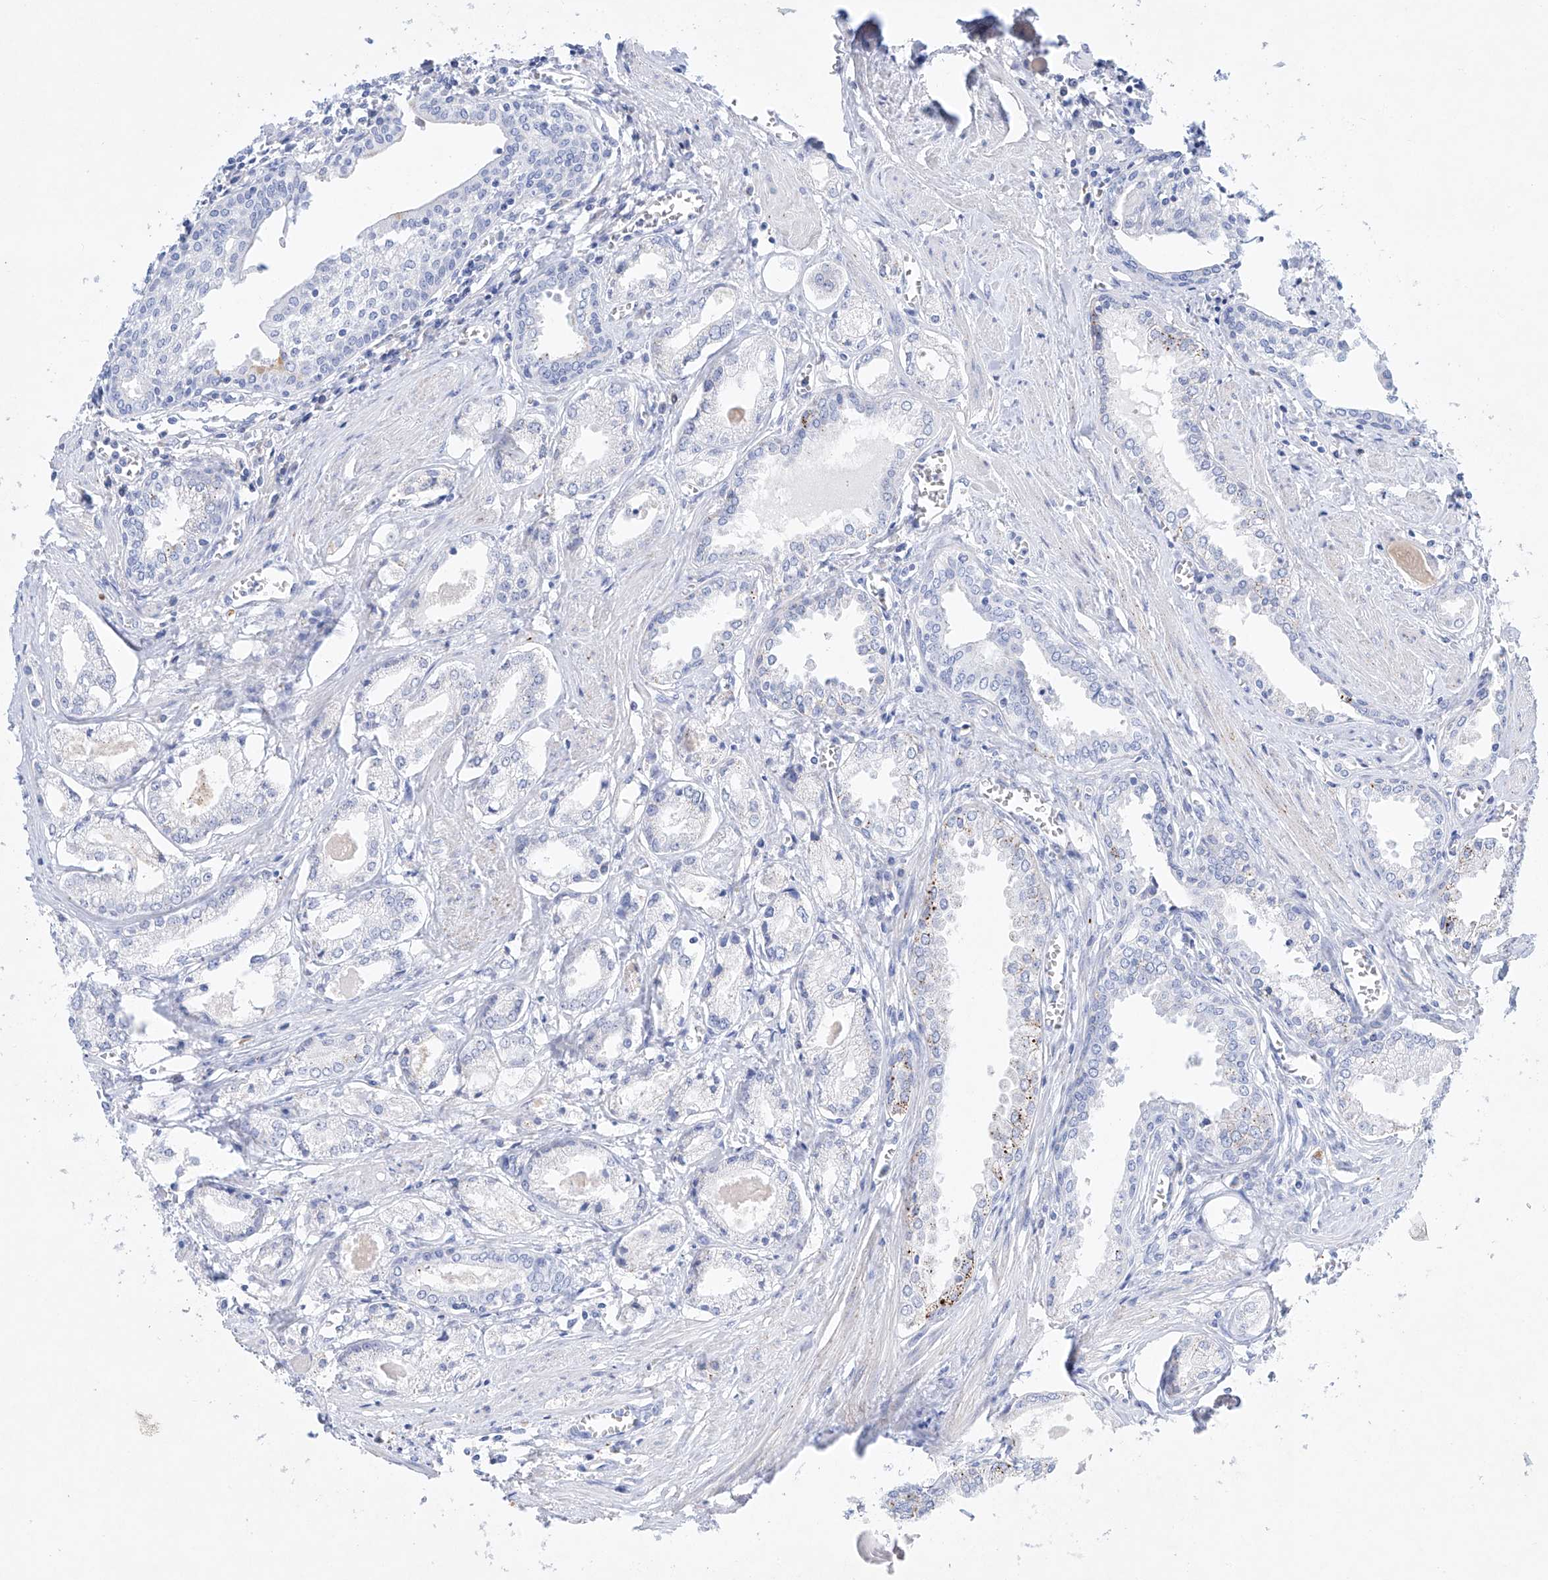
{"staining": {"intensity": "negative", "quantity": "none", "location": "none"}, "tissue": "prostate cancer", "cell_type": "Tumor cells", "image_type": "cancer", "snomed": [{"axis": "morphology", "description": "Adenocarcinoma, Low grade"}, {"axis": "topography", "description": "Prostate"}], "caption": "Tumor cells are negative for brown protein staining in prostate cancer.", "gene": "LURAP1", "patient": {"sex": "male", "age": 60}}